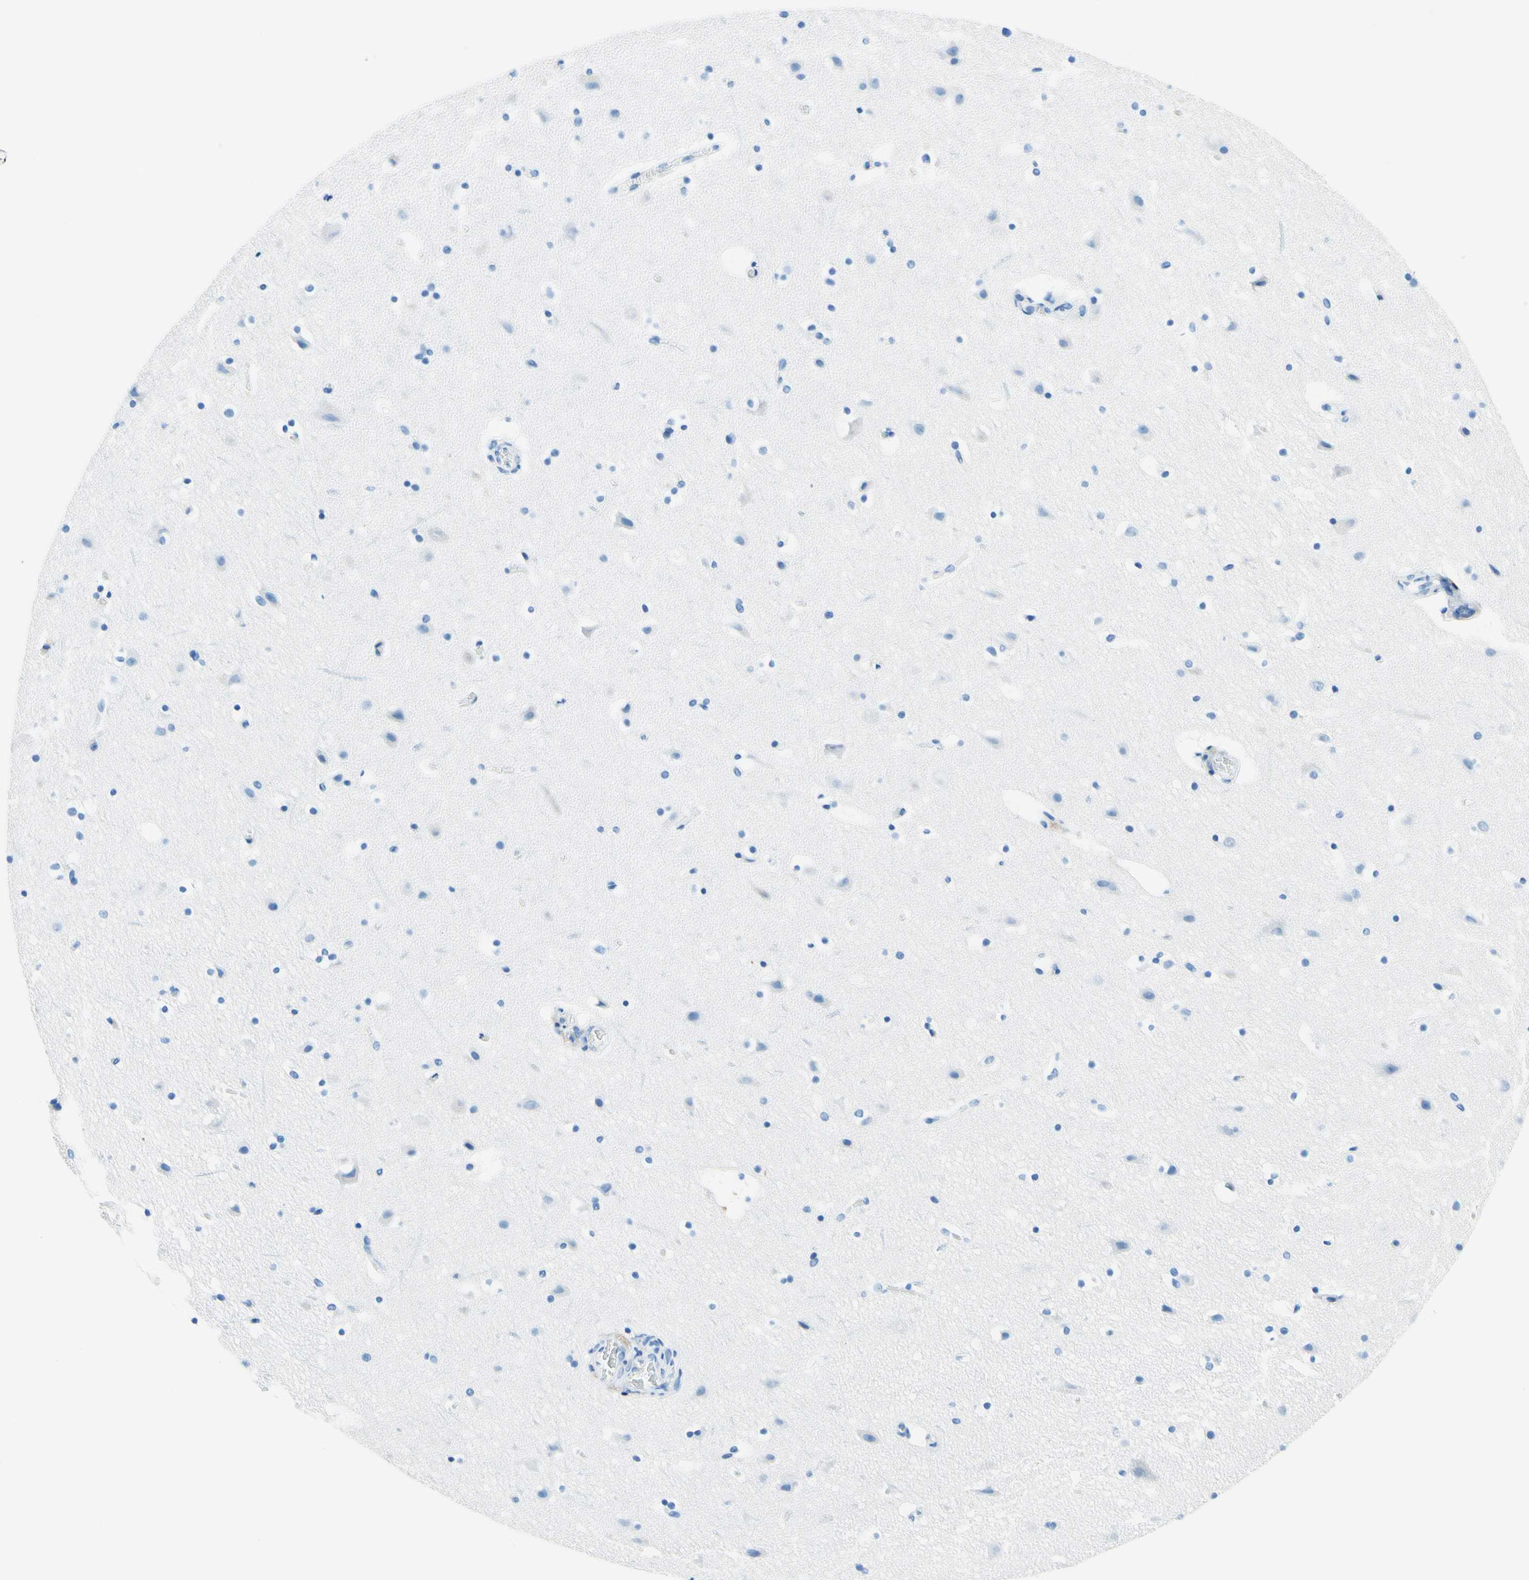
{"staining": {"intensity": "negative", "quantity": "none", "location": "none"}, "tissue": "cerebral cortex", "cell_type": "Endothelial cells", "image_type": "normal", "snomed": [{"axis": "morphology", "description": "Normal tissue, NOS"}, {"axis": "topography", "description": "Cerebral cortex"}], "caption": "Cerebral cortex was stained to show a protein in brown. There is no significant staining in endothelial cells.", "gene": "MFAP5", "patient": {"sex": "male", "age": 45}}